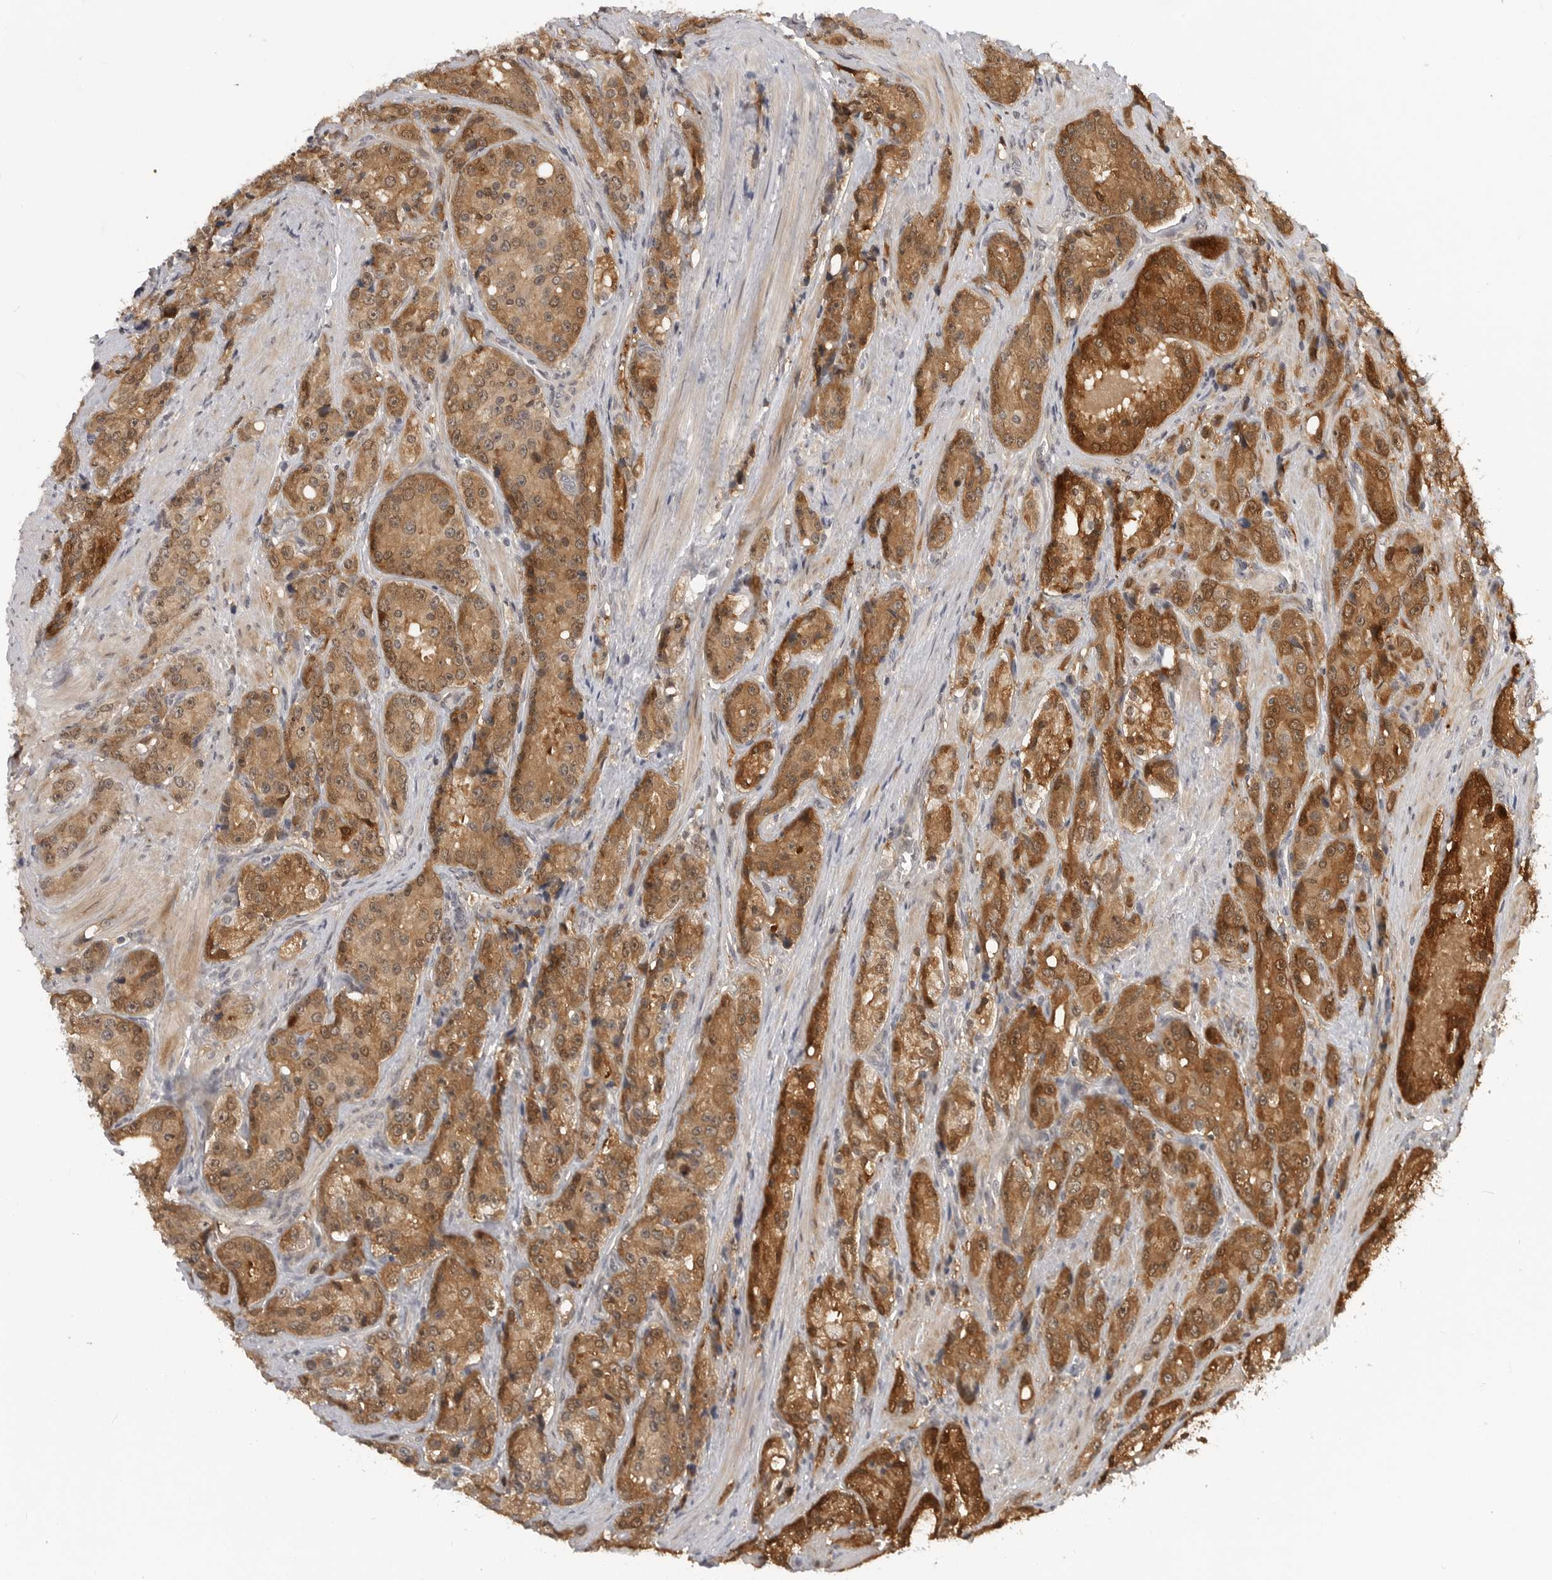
{"staining": {"intensity": "strong", "quantity": ">75%", "location": "cytoplasmic/membranous,nuclear"}, "tissue": "prostate cancer", "cell_type": "Tumor cells", "image_type": "cancer", "snomed": [{"axis": "morphology", "description": "Adenocarcinoma, High grade"}, {"axis": "topography", "description": "Prostate"}], "caption": "IHC staining of adenocarcinoma (high-grade) (prostate), which demonstrates high levels of strong cytoplasmic/membranous and nuclear staining in about >75% of tumor cells indicating strong cytoplasmic/membranous and nuclear protein staining. The staining was performed using DAB (3,3'-diaminobenzidine) (brown) for protein detection and nuclei were counterstained in hematoxylin (blue).", "gene": "CTIF", "patient": {"sex": "male", "age": 60}}